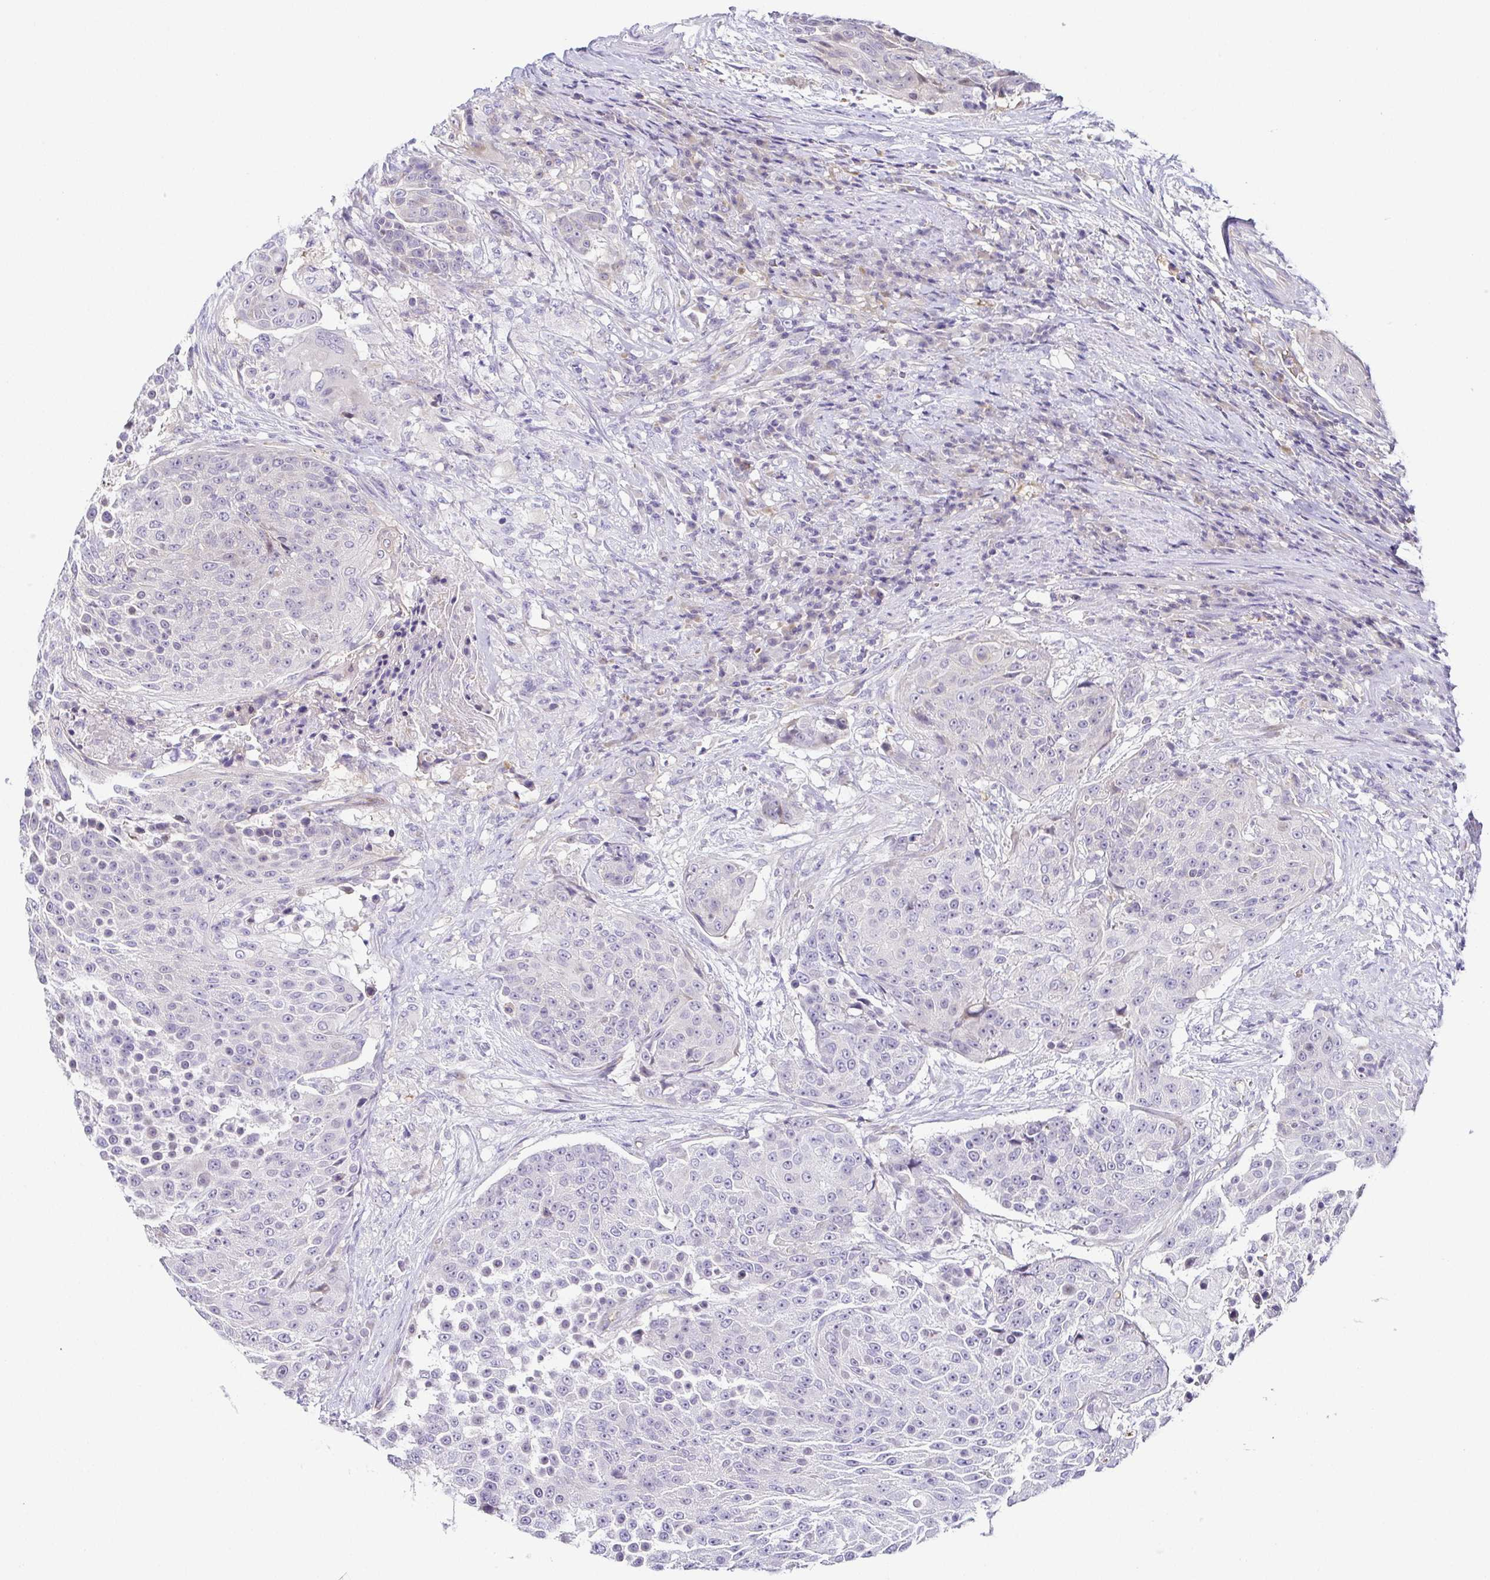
{"staining": {"intensity": "negative", "quantity": "none", "location": "none"}, "tissue": "urothelial cancer", "cell_type": "Tumor cells", "image_type": "cancer", "snomed": [{"axis": "morphology", "description": "Urothelial carcinoma, High grade"}, {"axis": "topography", "description": "Urinary bladder"}], "caption": "Immunohistochemistry (IHC) histopathology image of urothelial cancer stained for a protein (brown), which demonstrates no expression in tumor cells.", "gene": "FAM162B", "patient": {"sex": "female", "age": 63}}